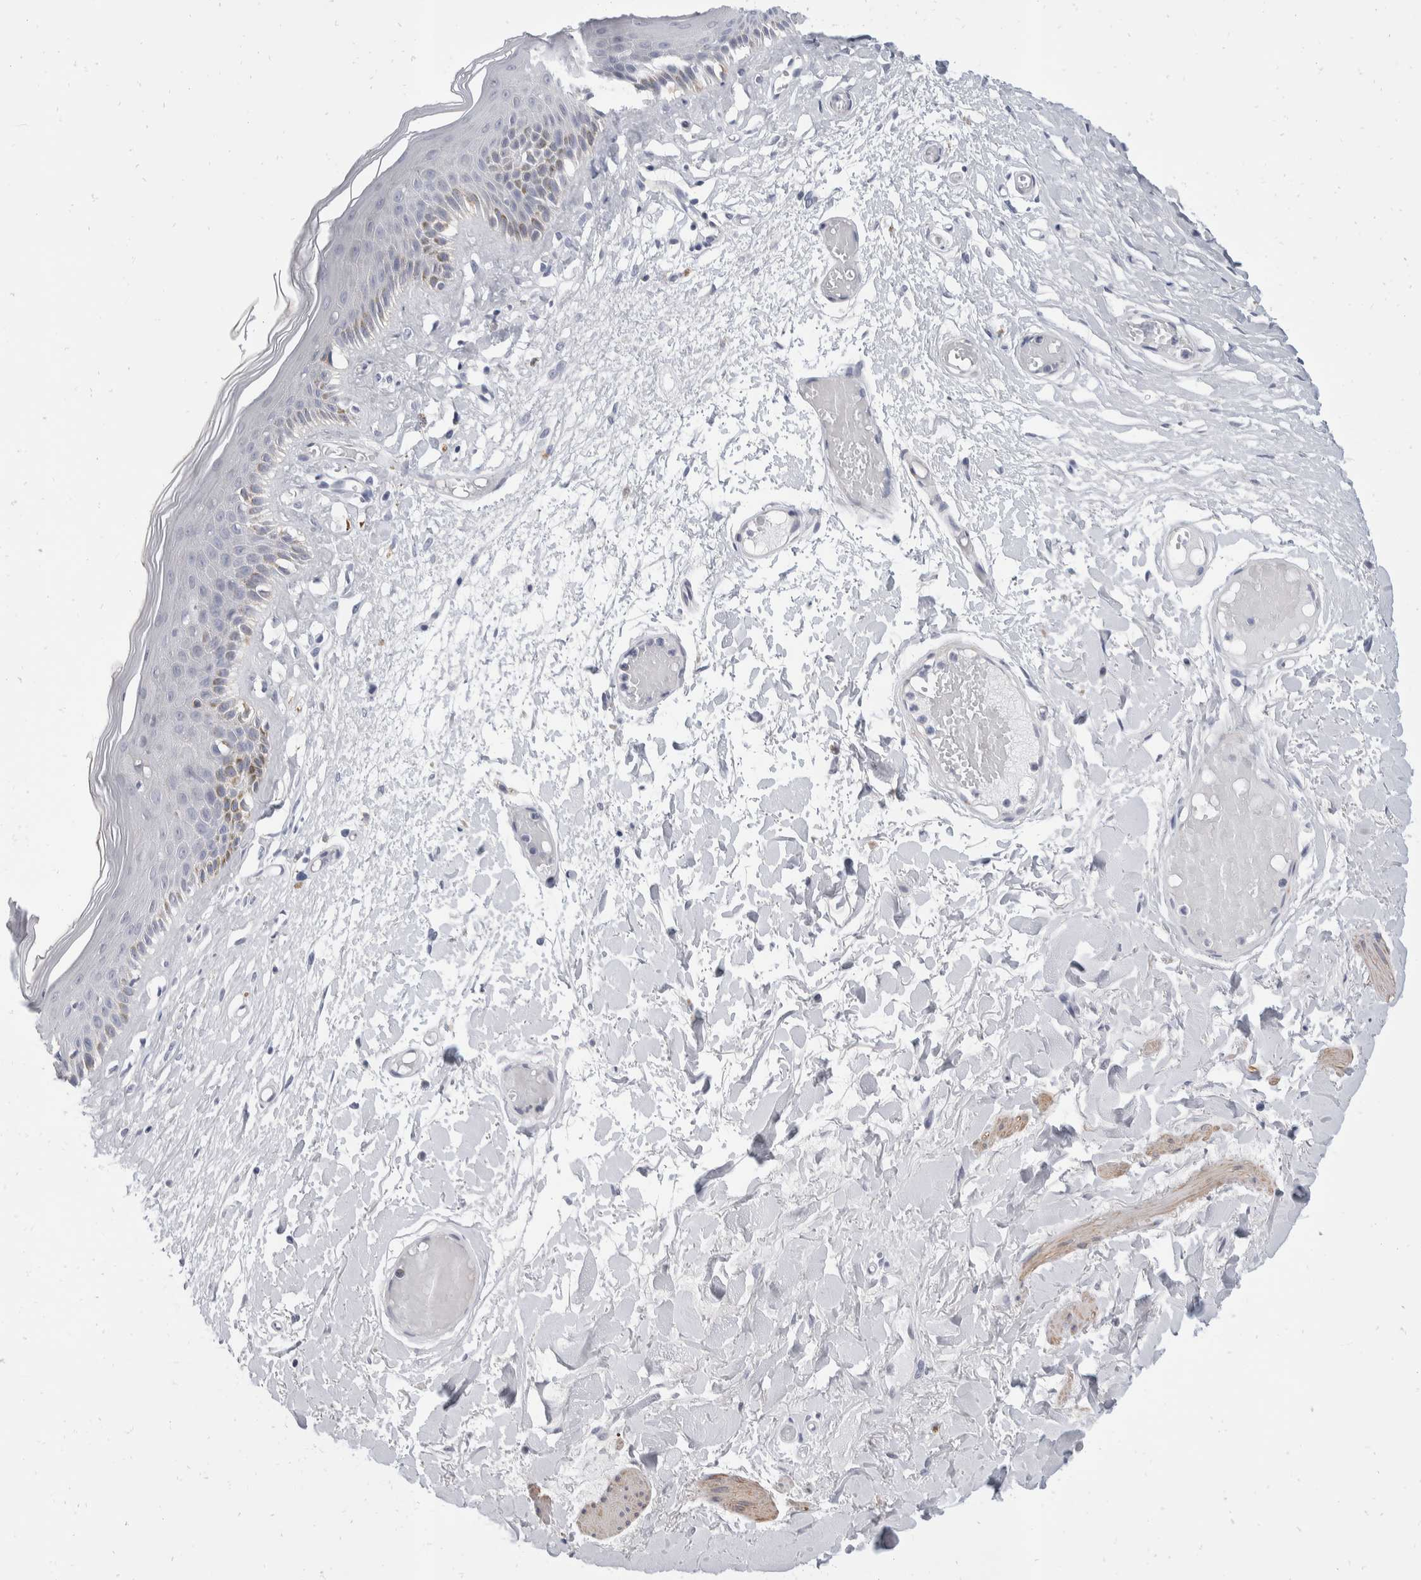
{"staining": {"intensity": "moderate", "quantity": "<25%", "location": "cytoplasmic/membranous"}, "tissue": "skin", "cell_type": "Epidermal cells", "image_type": "normal", "snomed": [{"axis": "morphology", "description": "Normal tissue, NOS"}, {"axis": "topography", "description": "Vulva"}], "caption": "IHC of unremarkable skin shows low levels of moderate cytoplasmic/membranous expression in about <25% of epidermal cells.", "gene": "CATSPERD", "patient": {"sex": "female", "age": 73}}